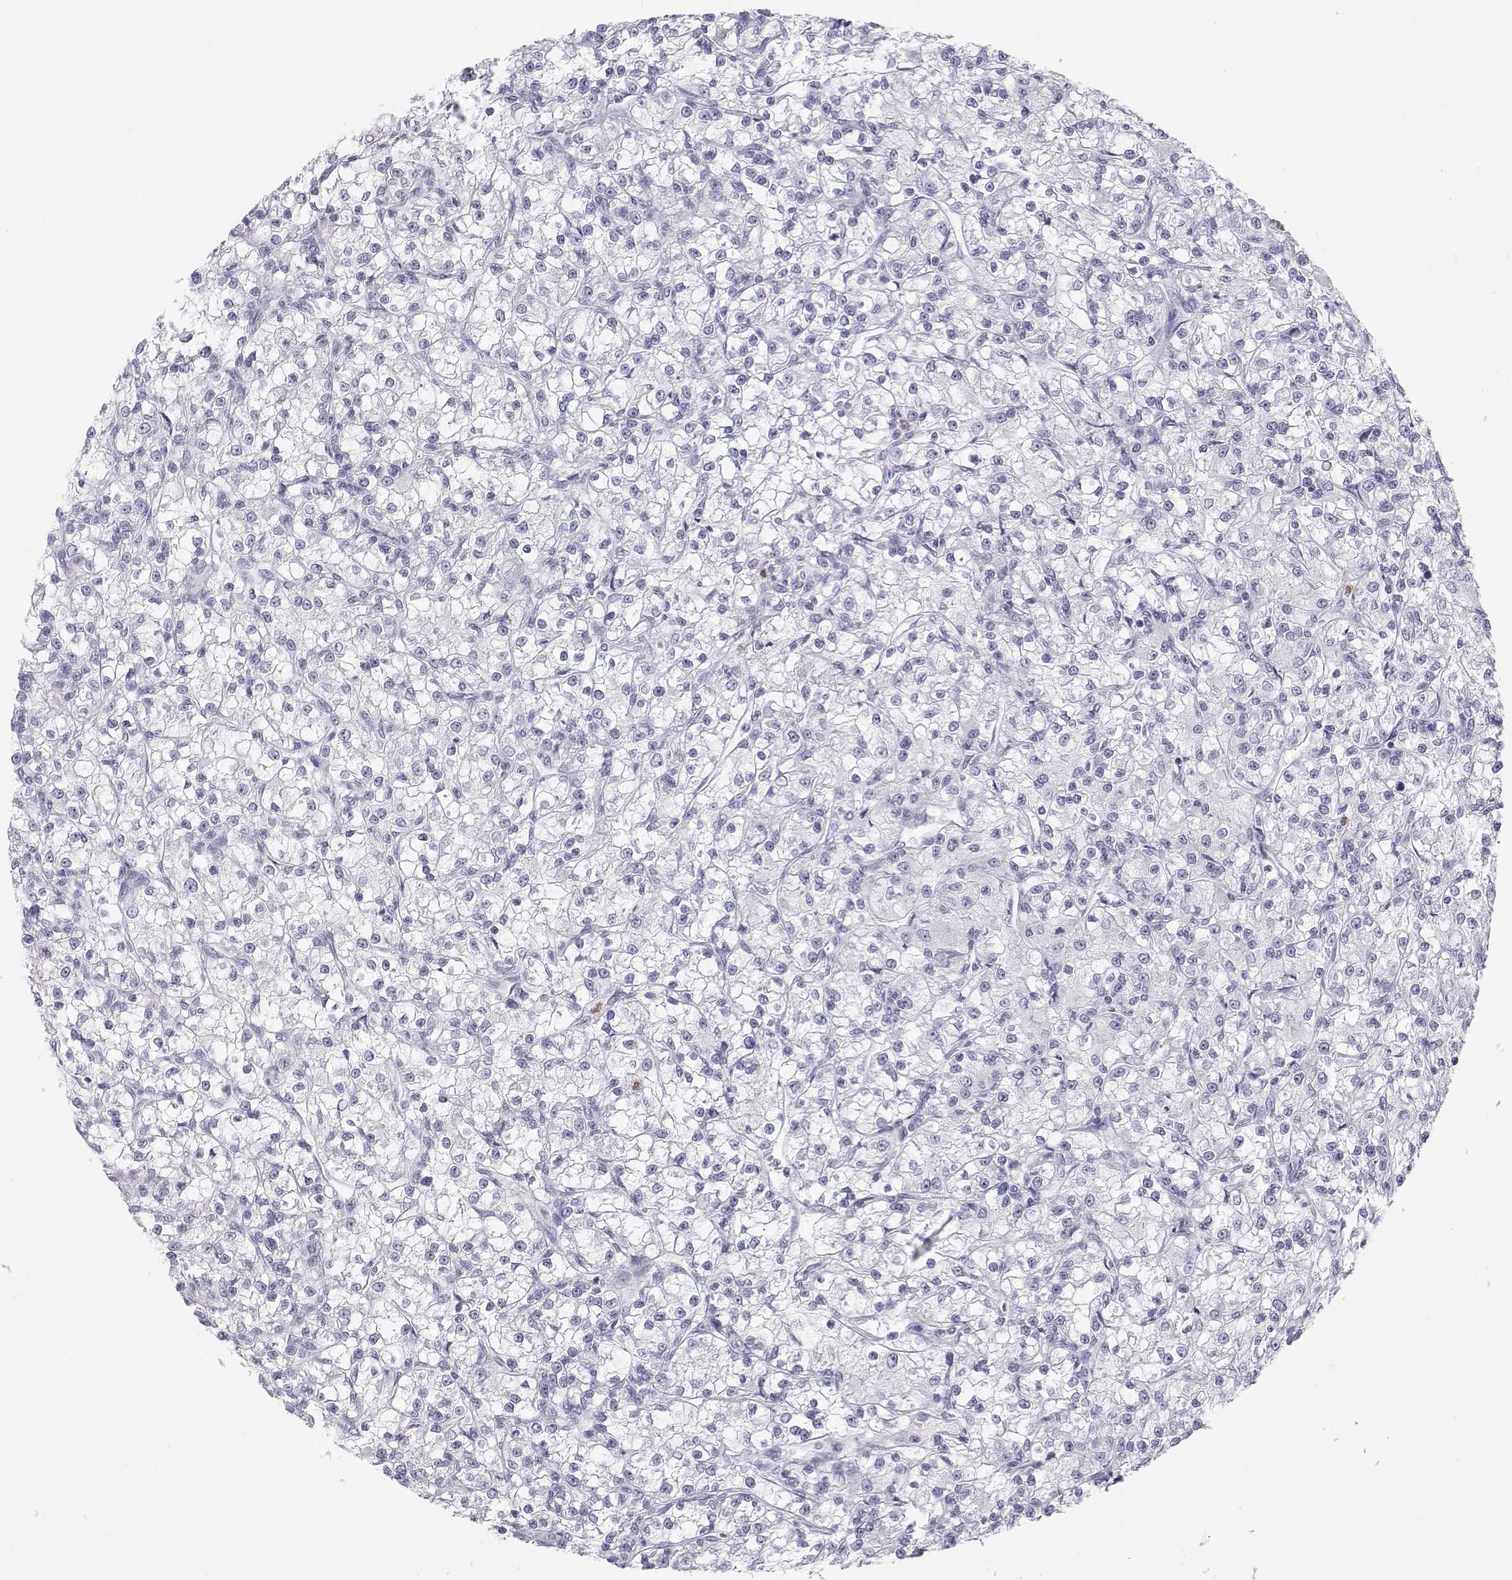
{"staining": {"intensity": "negative", "quantity": "none", "location": "none"}, "tissue": "renal cancer", "cell_type": "Tumor cells", "image_type": "cancer", "snomed": [{"axis": "morphology", "description": "Adenocarcinoma, NOS"}, {"axis": "topography", "description": "Kidney"}], "caption": "The histopathology image reveals no staining of tumor cells in renal adenocarcinoma. (Stains: DAB (3,3'-diaminobenzidine) IHC with hematoxylin counter stain, Microscopy: brightfield microscopy at high magnification).", "gene": "SFTPB", "patient": {"sex": "female", "age": 59}}